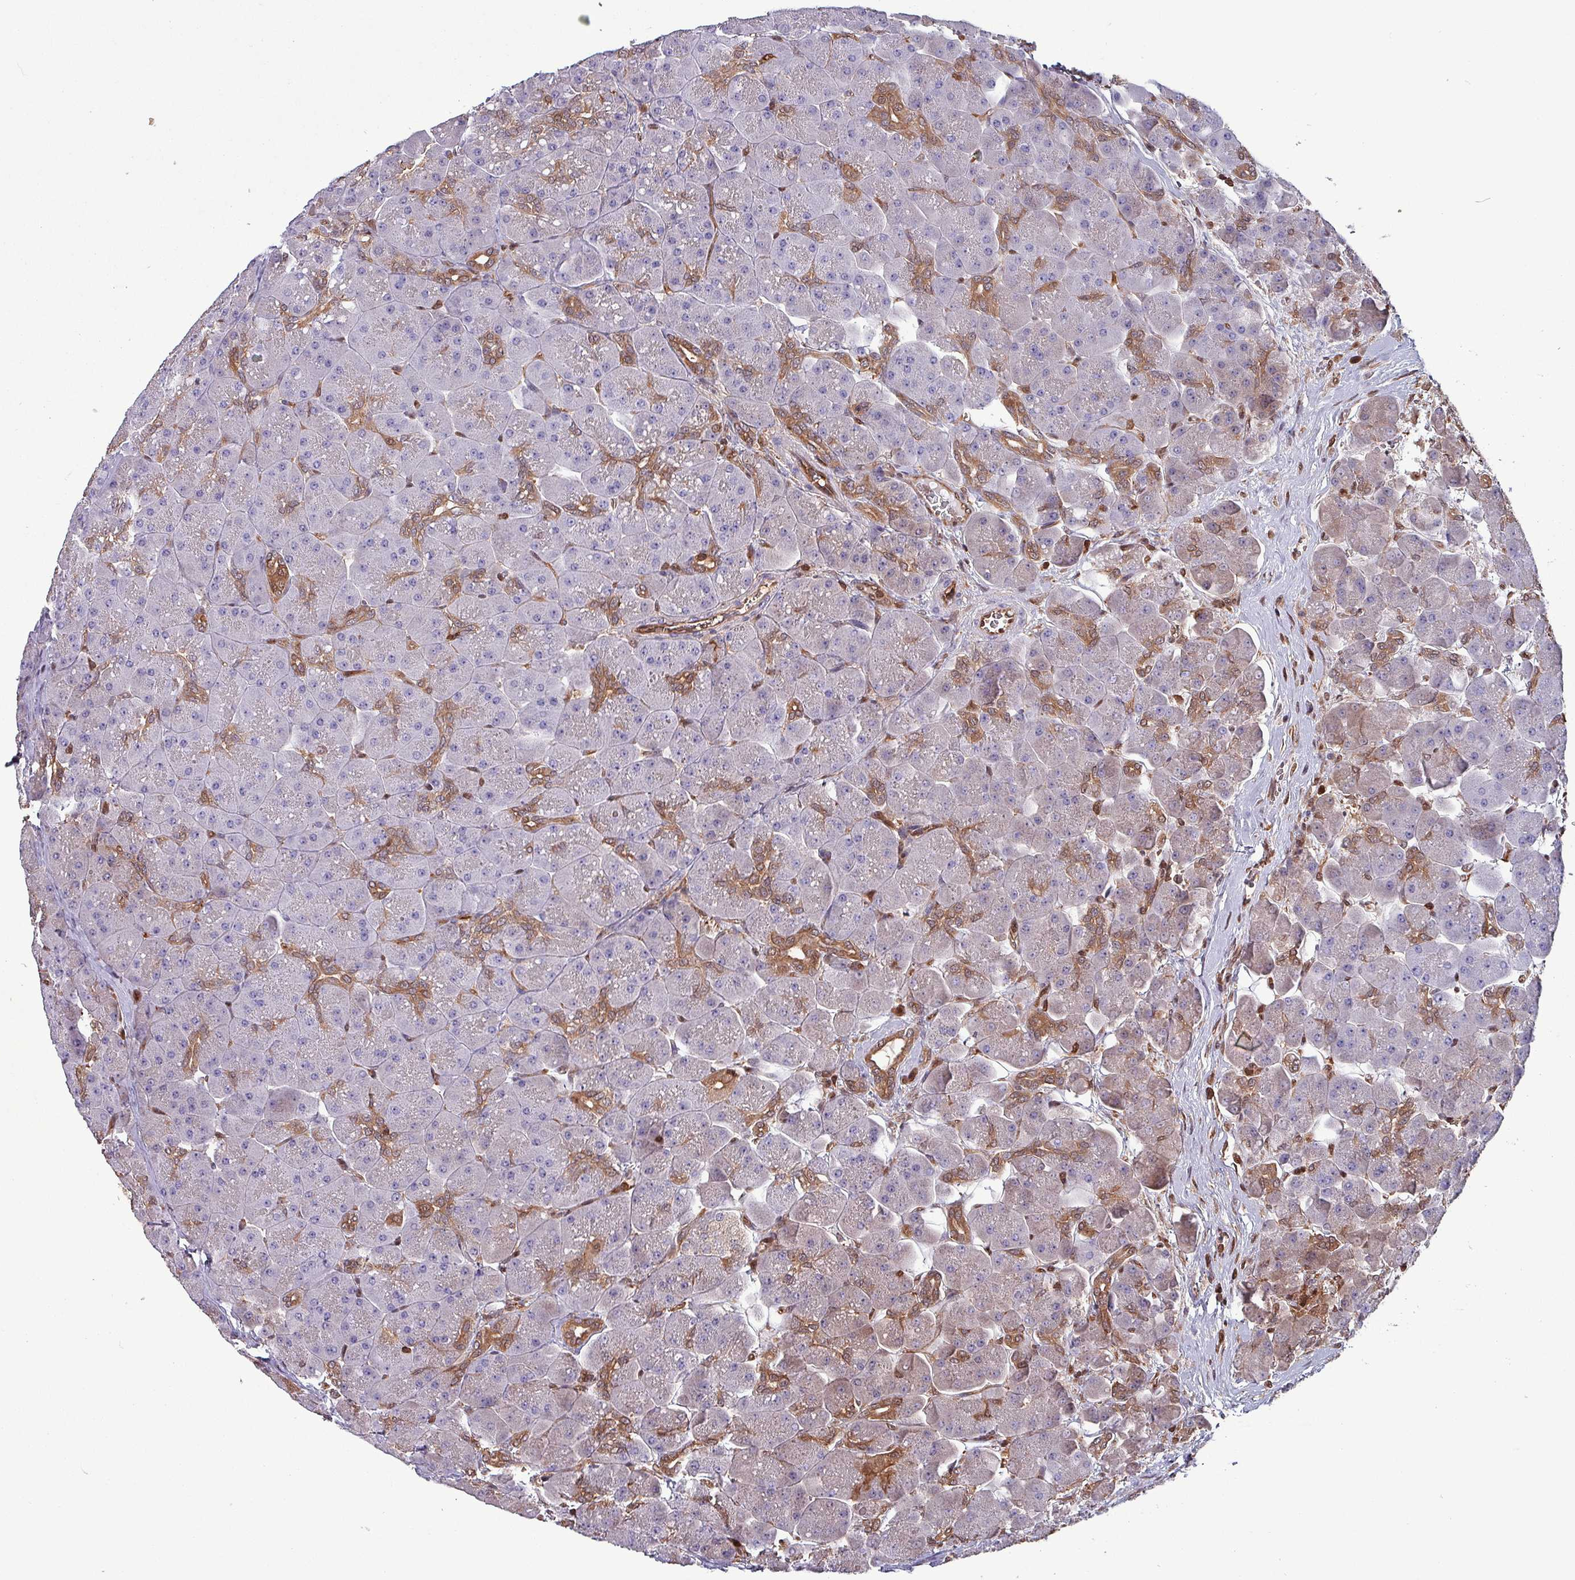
{"staining": {"intensity": "moderate", "quantity": "<25%", "location": "cytoplasmic/membranous"}, "tissue": "pancreas", "cell_type": "Exocrine glandular cells", "image_type": "normal", "snomed": [{"axis": "morphology", "description": "Normal tissue, NOS"}, {"axis": "topography", "description": "Pancreas"}], "caption": "Pancreas stained with DAB IHC demonstrates low levels of moderate cytoplasmic/membranous expression in about <25% of exocrine glandular cells.", "gene": "PSMB8", "patient": {"sex": "male", "age": 66}}